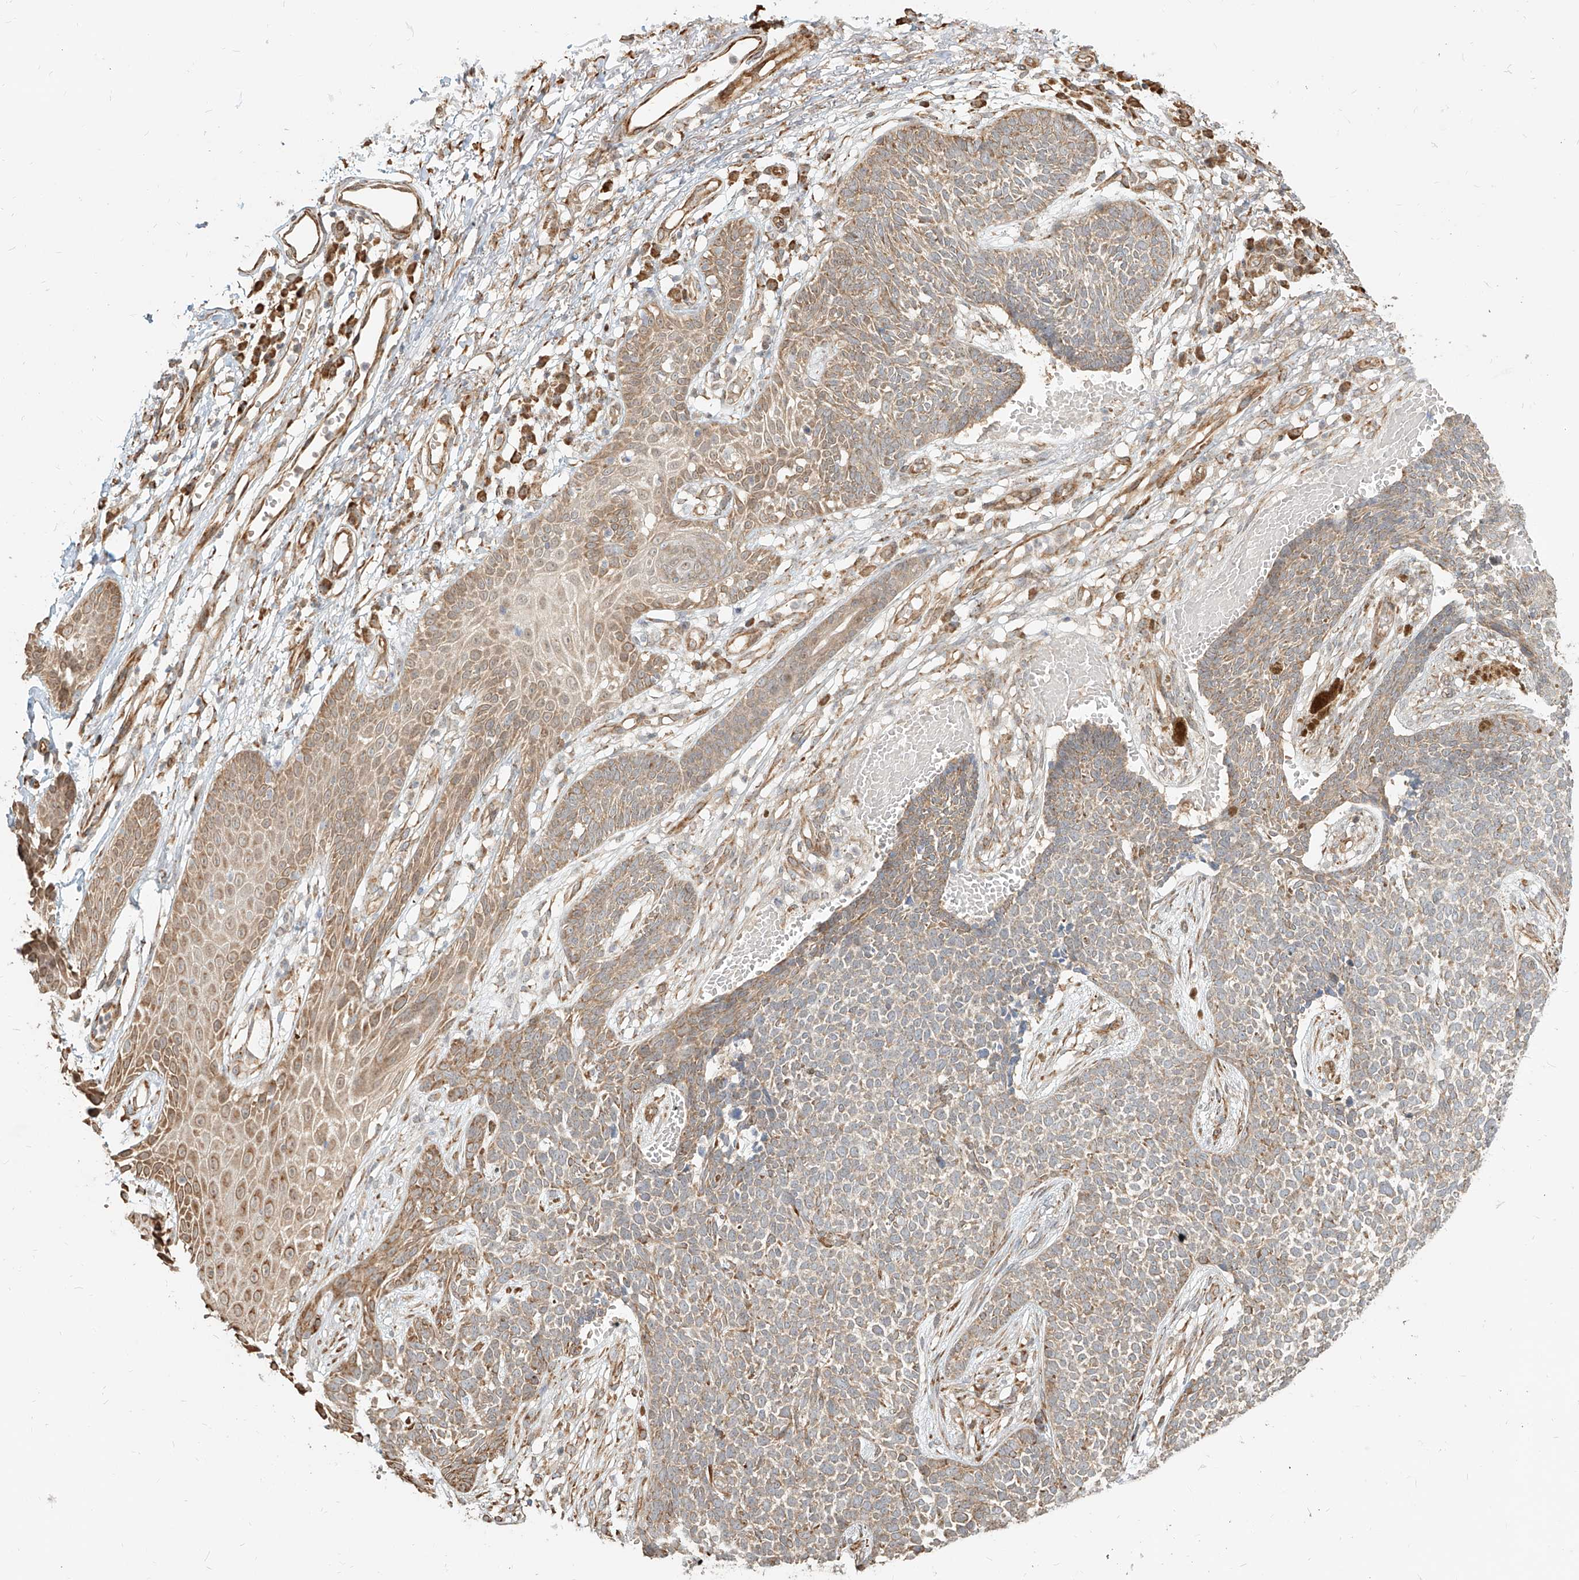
{"staining": {"intensity": "moderate", "quantity": "<25%", "location": "cytoplasmic/membranous"}, "tissue": "skin cancer", "cell_type": "Tumor cells", "image_type": "cancer", "snomed": [{"axis": "morphology", "description": "Basal cell carcinoma"}, {"axis": "topography", "description": "Skin"}], "caption": "This is an image of immunohistochemistry staining of skin cancer, which shows moderate positivity in the cytoplasmic/membranous of tumor cells.", "gene": "UBE2K", "patient": {"sex": "female", "age": 84}}